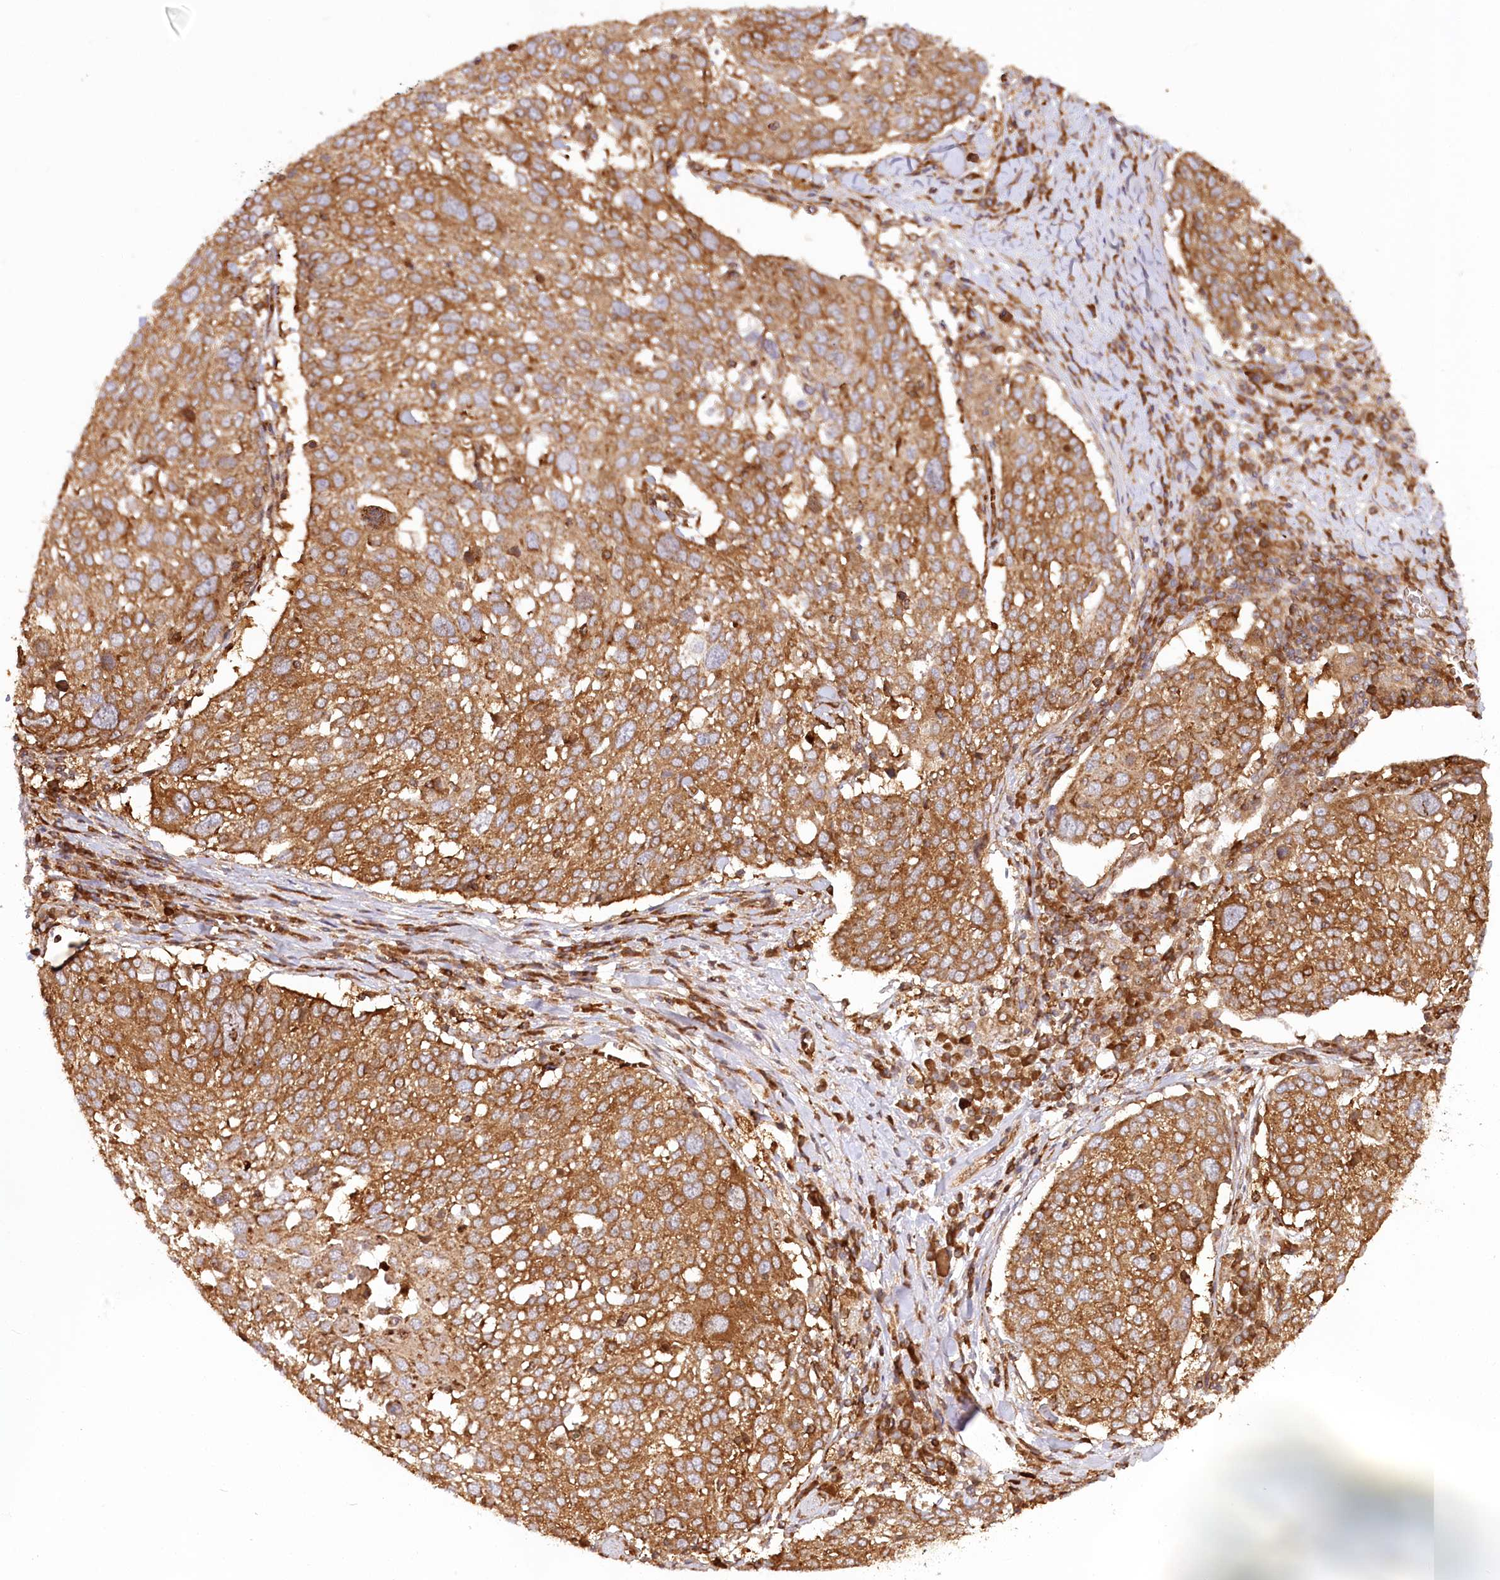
{"staining": {"intensity": "moderate", "quantity": ">75%", "location": "cytoplasmic/membranous"}, "tissue": "lung cancer", "cell_type": "Tumor cells", "image_type": "cancer", "snomed": [{"axis": "morphology", "description": "Squamous cell carcinoma, NOS"}, {"axis": "topography", "description": "Lung"}], "caption": "High-magnification brightfield microscopy of lung cancer stained with DAB (brown) and counterstained with hematoxylin (blue). tumor cells exhibit moderate cytoplasmic/membranous expression is present in approximately>75% of cells. The staining was performed using DAB to visualize the protein expression in brown, while the nuclei were stained in blue with hematoxylin (Magnification: 20x).", "gene": "PAIP2", "patient": {"sex": "male", "age": 65}}